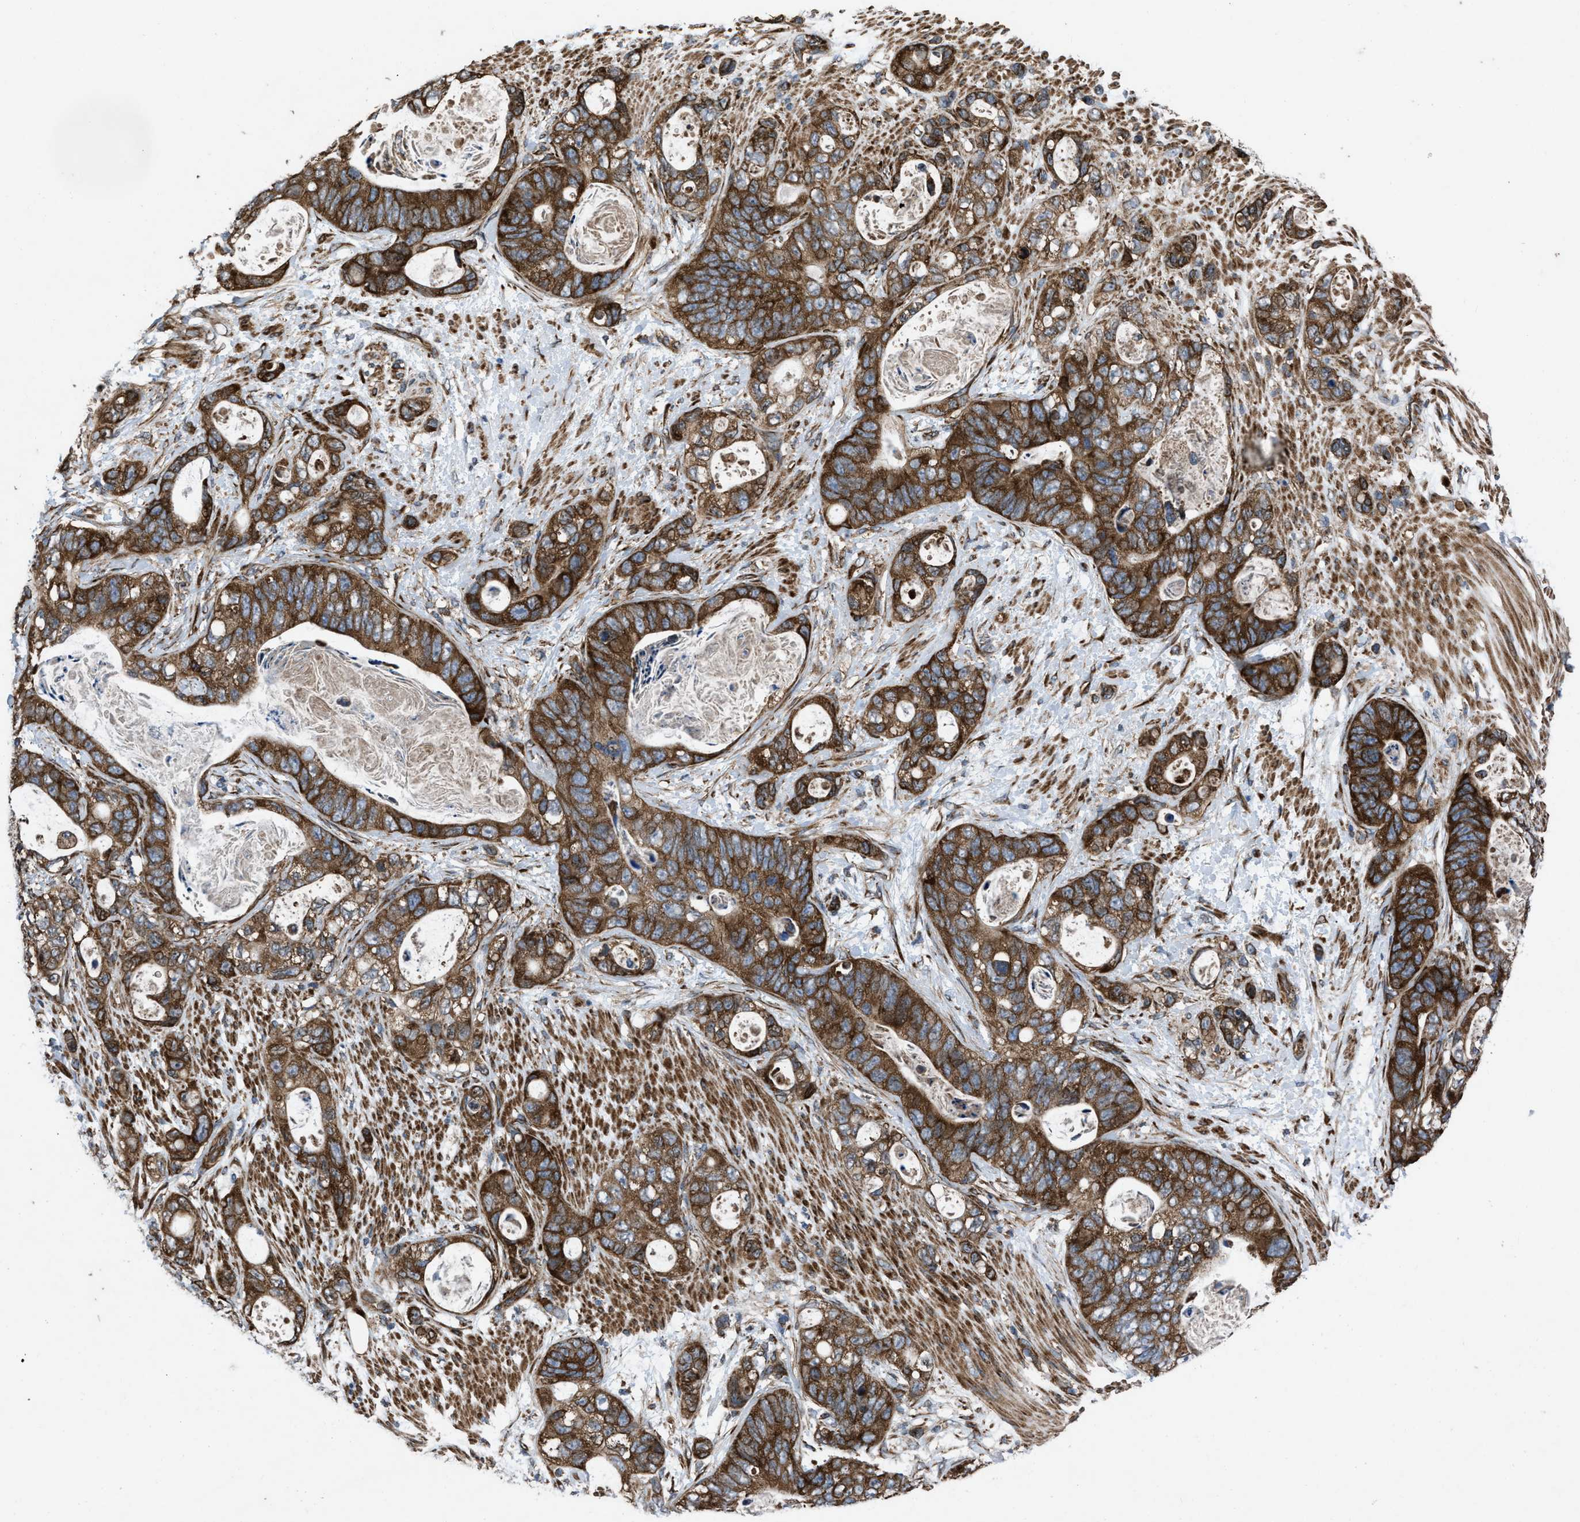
{"staining": {"intensity": "strong", "quantity": ">75%", "location": "cytoplasmic/membranous"}, "tissue": "stomach cancer", "cell_type": "Tumor cells", "image_type": "cancer", "snomed": [{"axis": "morphology", "description": "Normal tissue, NOS"}, {"axis": "morphology", "description": "Adenocarcinoma, NOS"}, {"axis": "topography", "description": "Stomach"}], "caption": "Brown immunohistochemical staining in human stomach cancer (adenocarcinoma) reveals strong cytoplasmic/membranous staining in about >75% of tumor cells.", "gene": "PER3", "patient": {"sex": "female", "age": 89}}